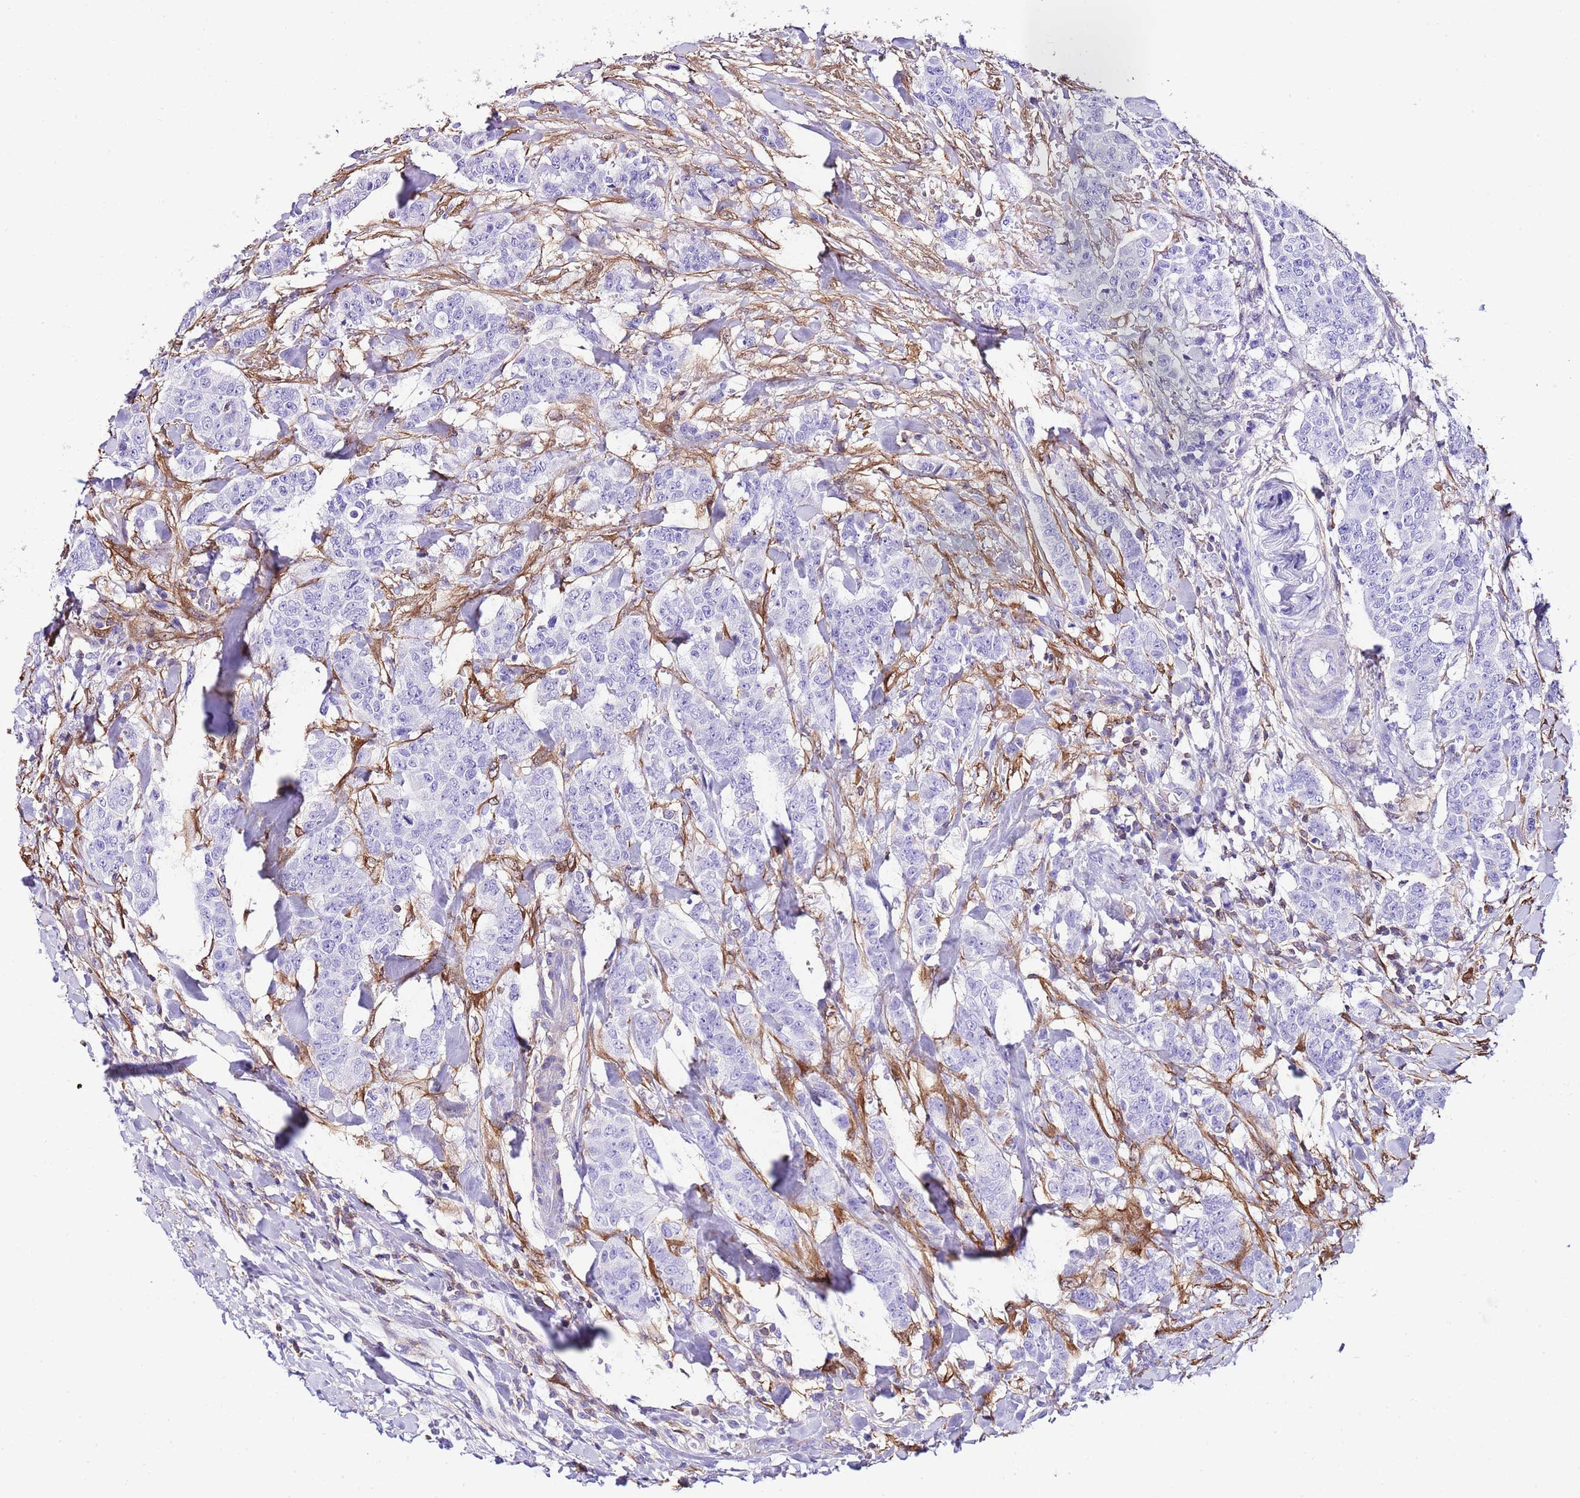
{"staining": {"intensity": "negative", "quantity": "none", "location": "none"}, "tissue": "breast cancer", "cell_type": "Tumor cells", "image_type": "cancer", "snomed": [{"axis": "morphology", "description": "Duct carcinoma"}, {"axis": "topography", "description": "Breast"}], "caption": "This is an IHC photomicrograph of breast cancer. There is no positivity in tumor cells.", "gene": "CNN2", "patient": {"sex": "female", "age": 40}}